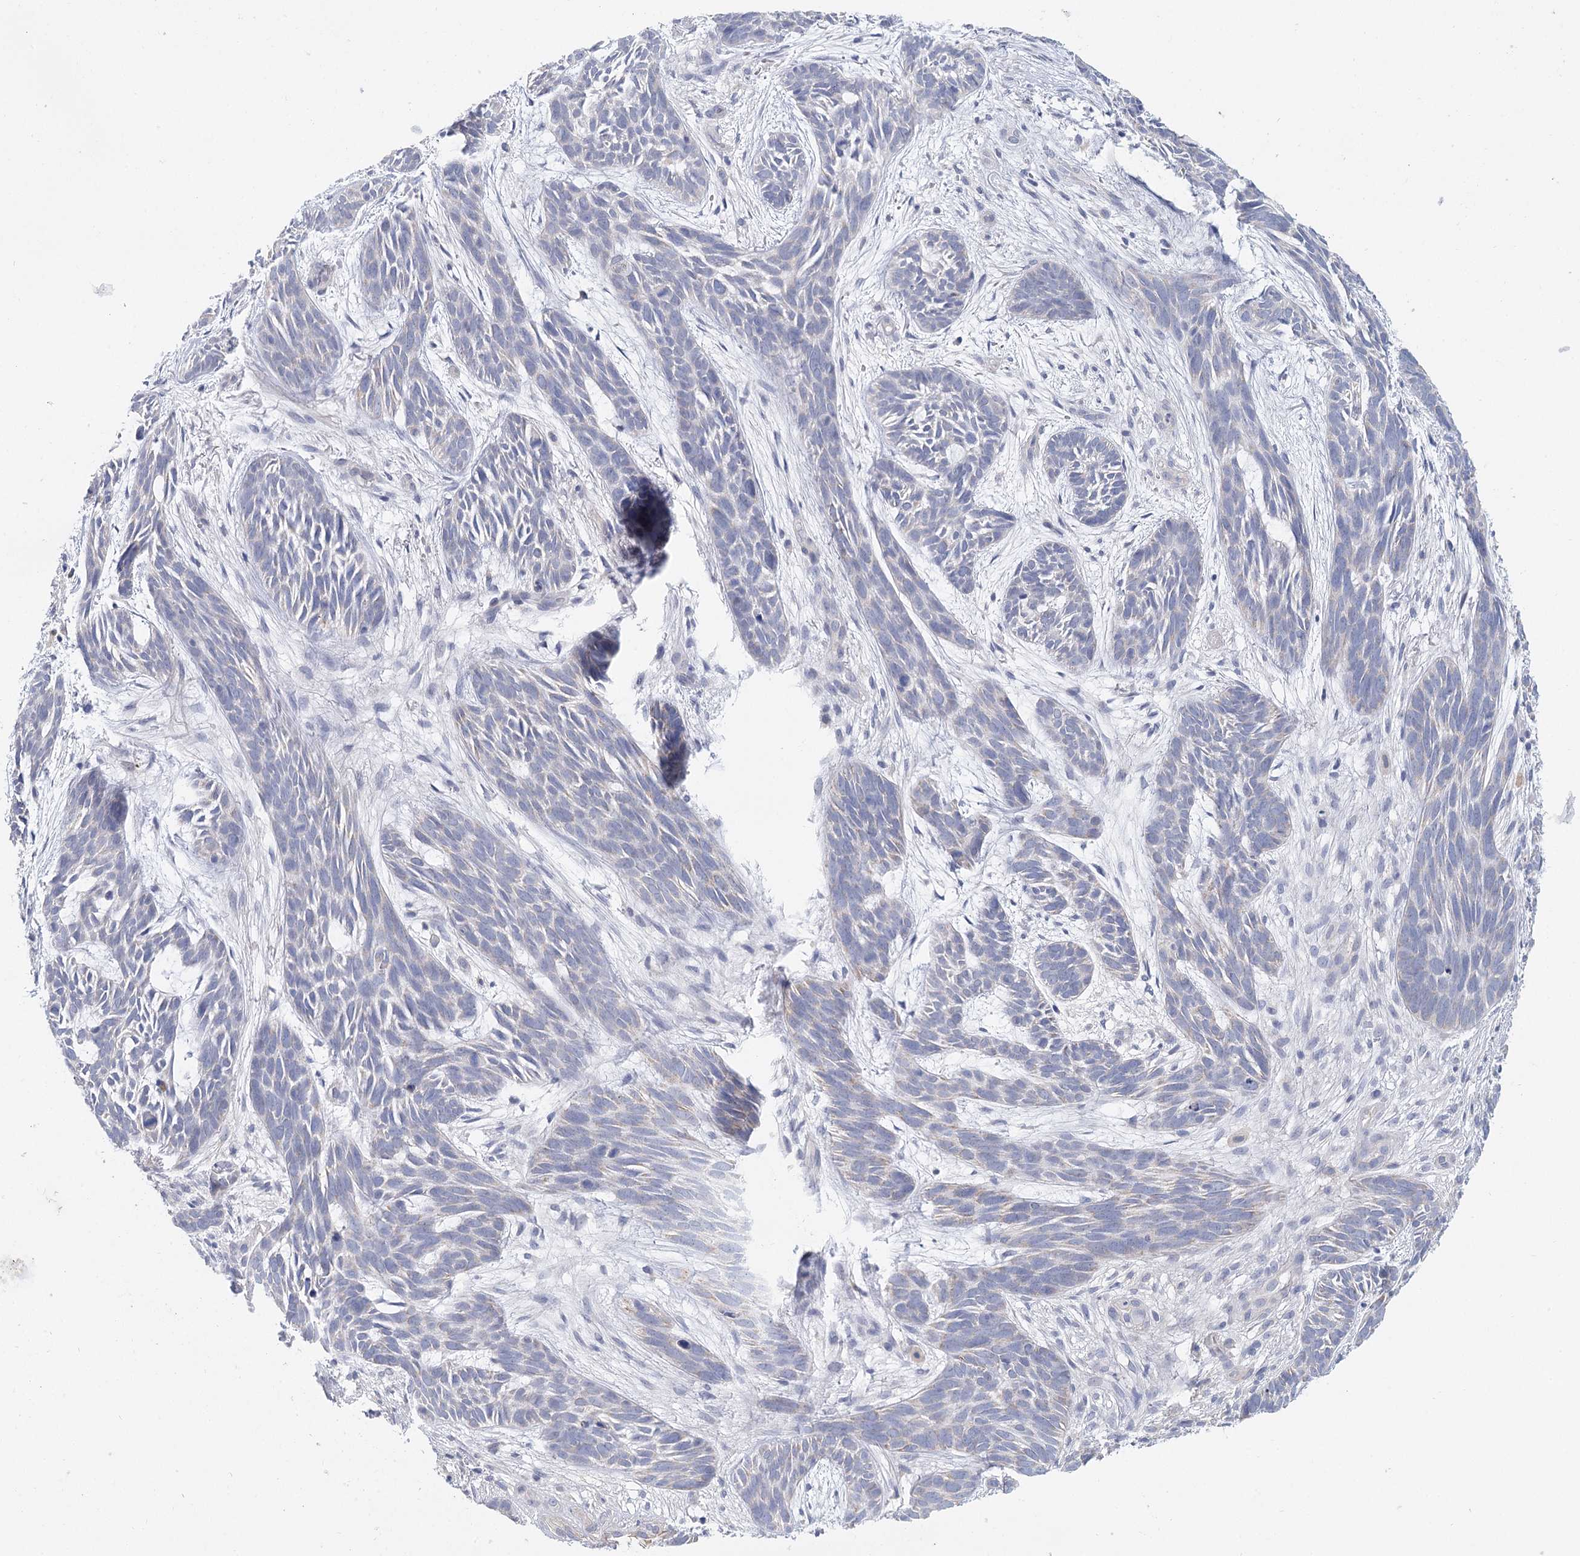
{"staining": {"intensity": "negative", "quantity": "none", "location": "none"}, "tissue": "skin cancer", "cell_type": "Tumor cells", "image_type": "cancer", "snomed": [{"axis": "morphology", "description": "Basal cell carcinoma"}, {"axis": "topography", "description": "Skin"}], "caption": "This is a image of immunohistochemistry (IHC) staining of skin cancer, which shows no staining in tumor cells.", "gene": "ARHGAP44", "patient": {"sex": "male", "age": 89}}